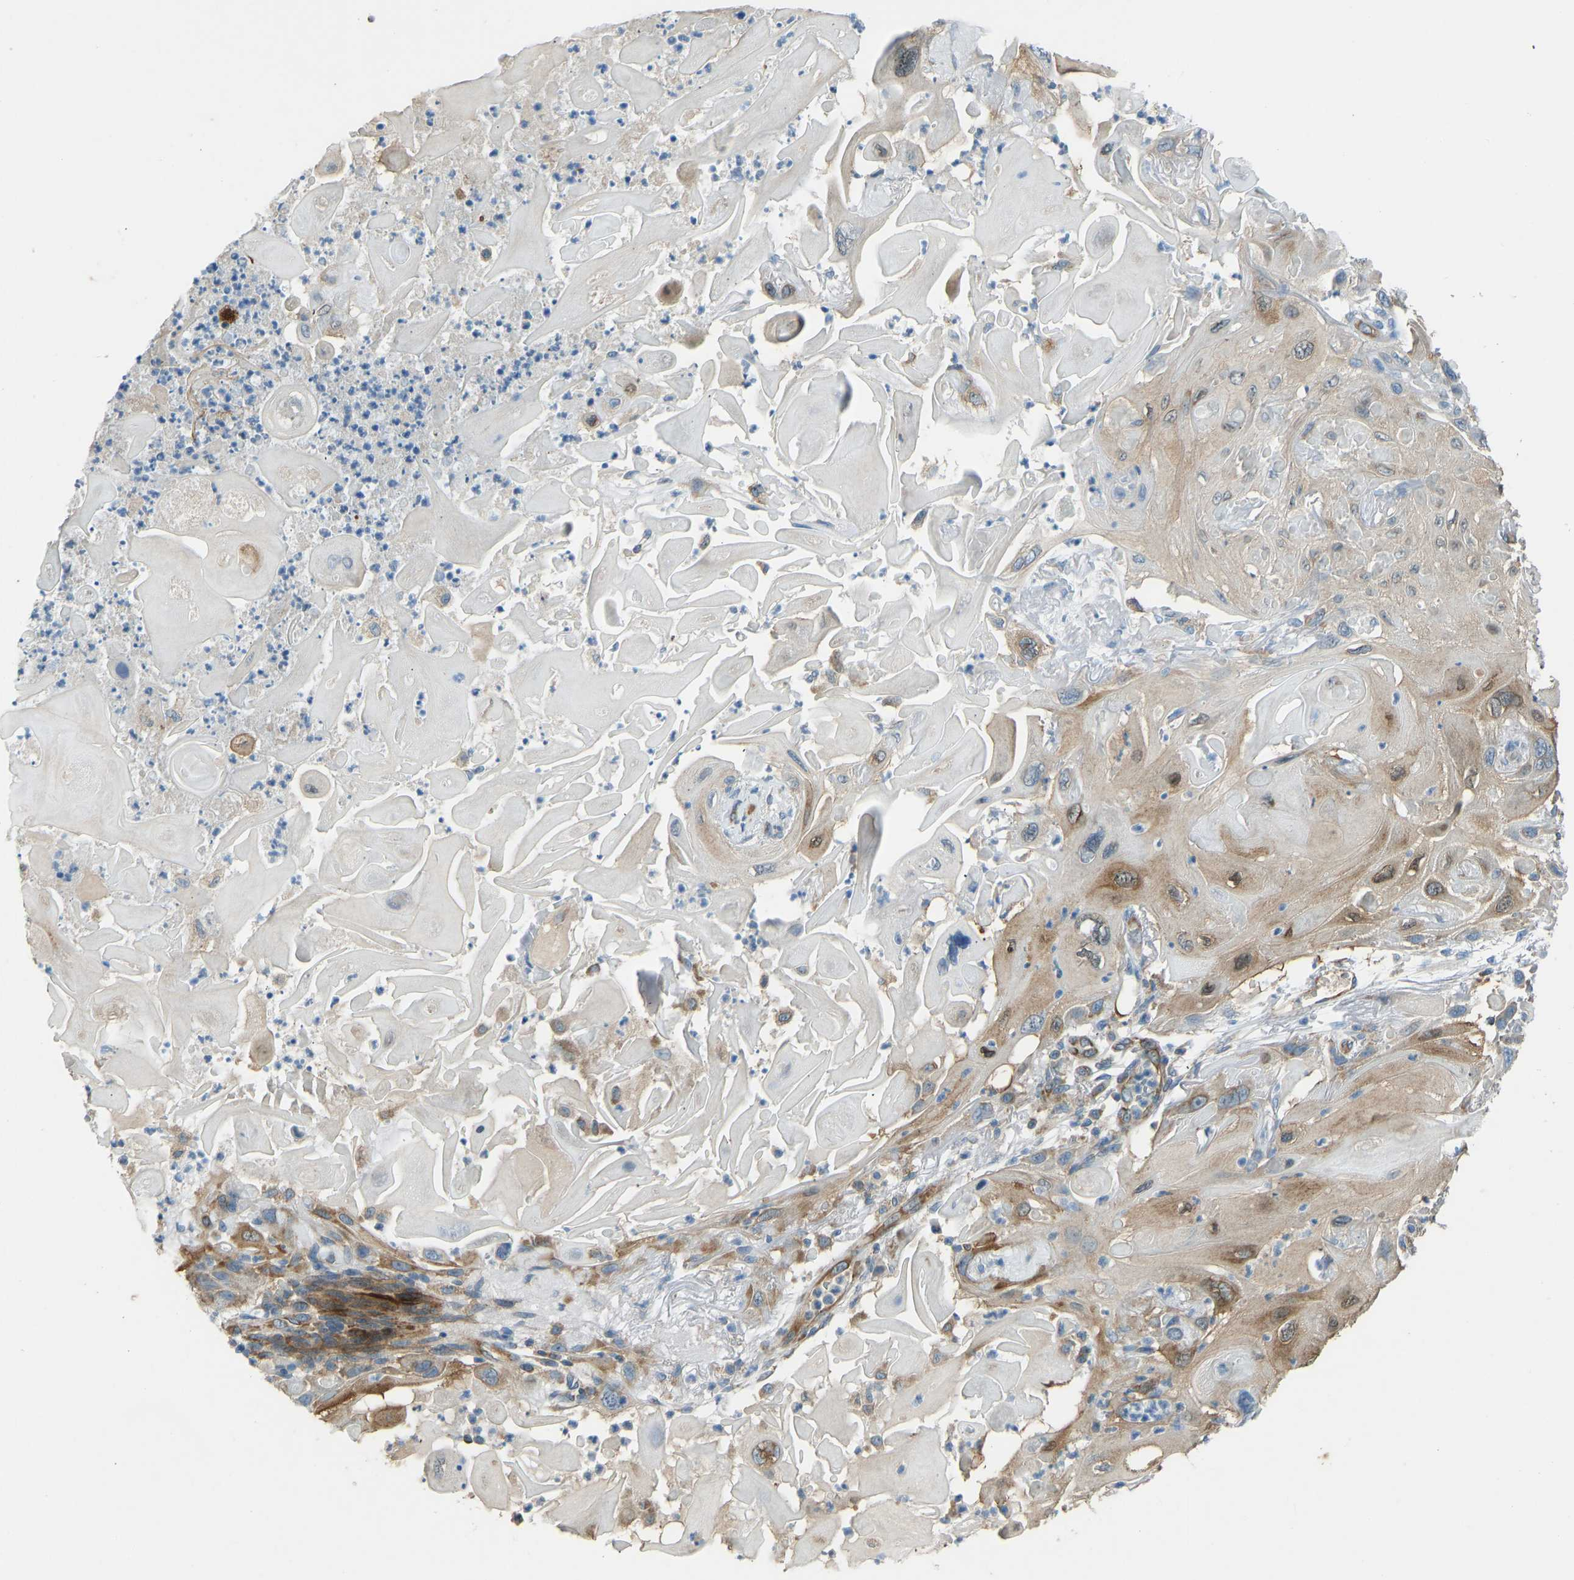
{"staining": {"intensity": "moderate", "quantity": ">75%", "location": "cytoplasmic/membranous,nuclear"}, "tissue": "skin cancer", "cell_type": "Tumor cells", "image_type": "cancer", "snomed": [{"axis": "morphology", "description": "Squamous cell carcinoma, NOS"}, {"axis": "topography", "description": "Skin"}], "caption": "Skin cancer (squamous cell carcinoma) stained with DAB (3,3'-diaminobenzidine) immunohistochemistry demonstrates medium levels of moderate cytoplasmic/membranous and nuclear expression in approximately >75% of tumor cells.", "gene": "STAU2", "patient": {"sex": "female", "age": 77}}